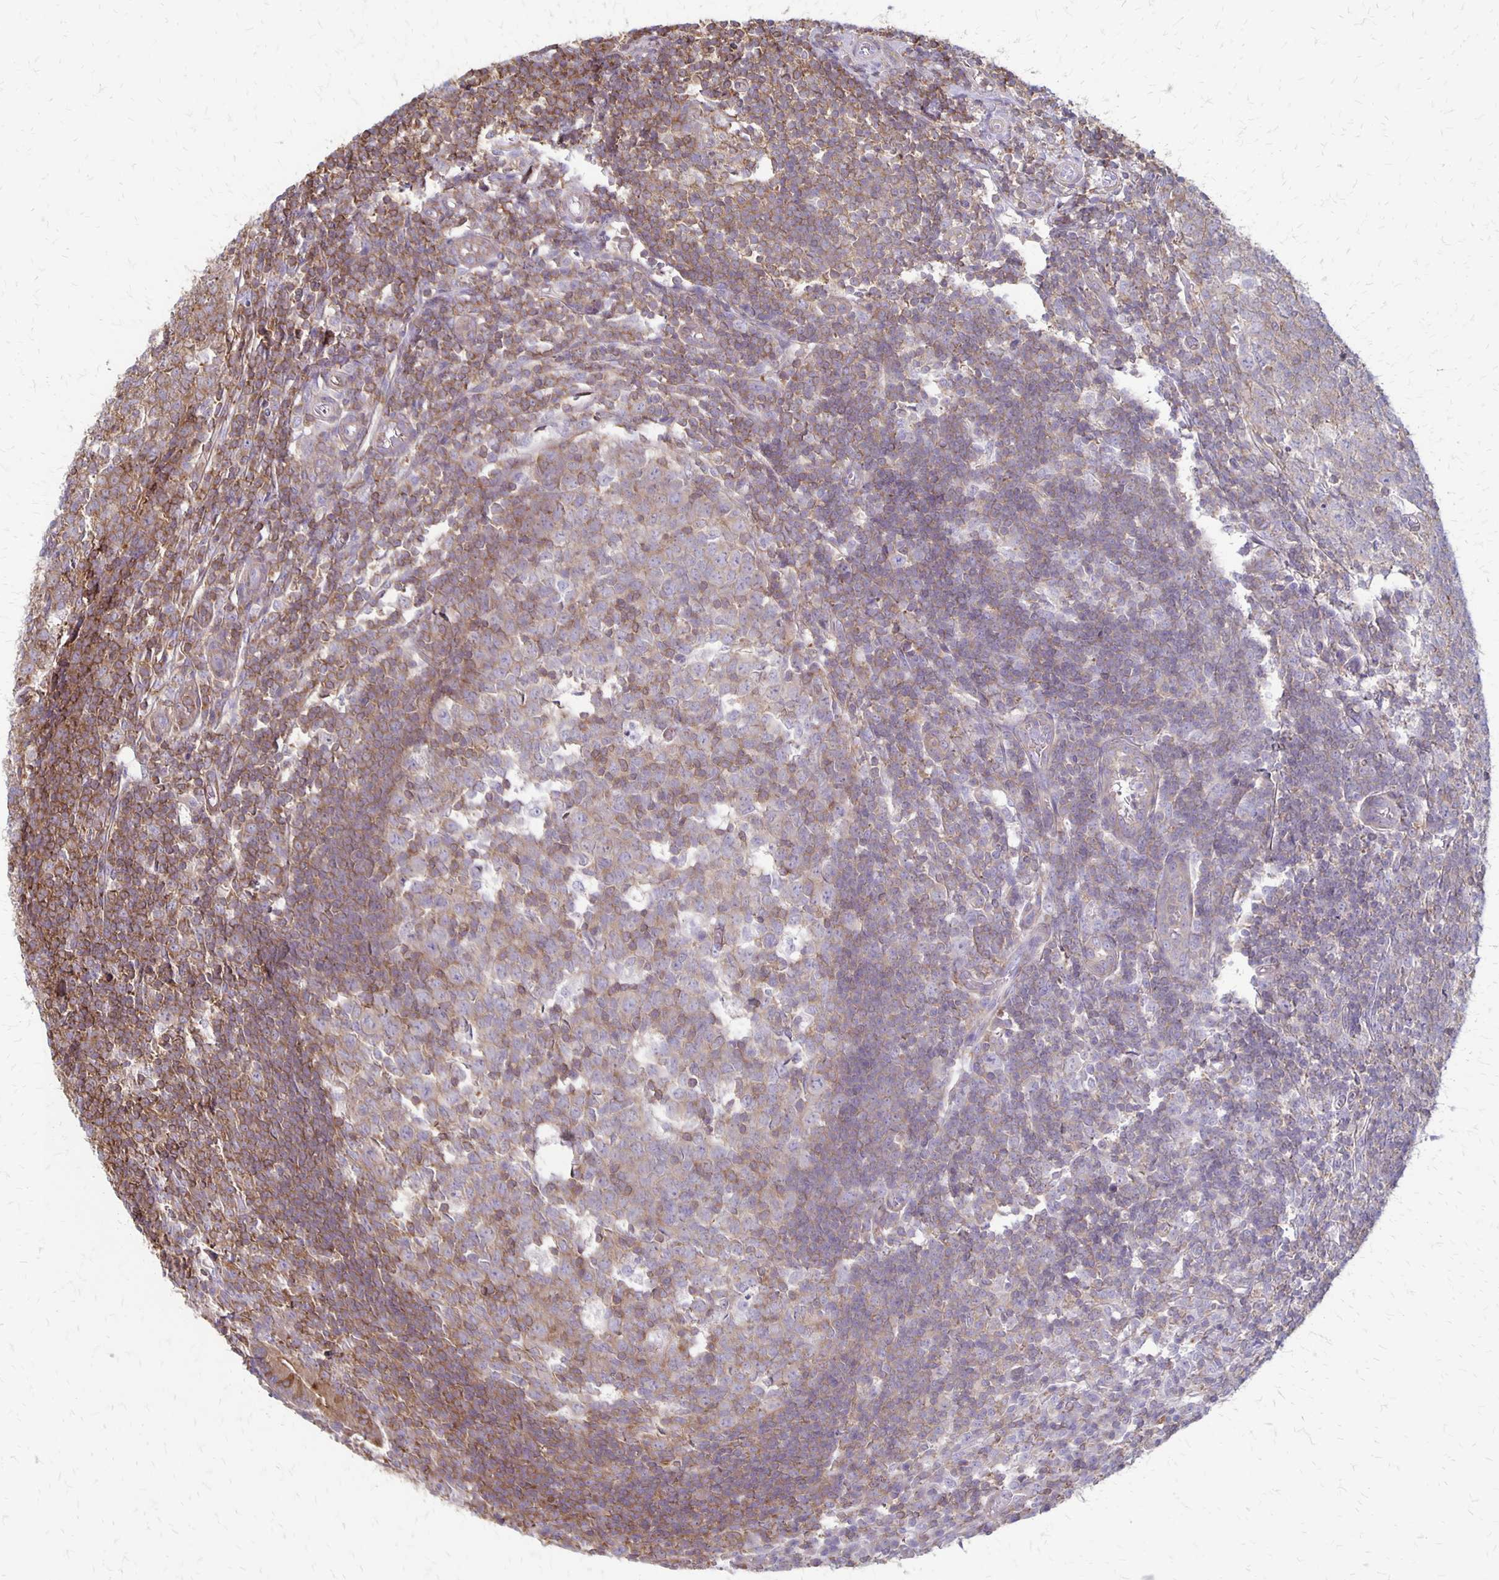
{"staining": {"intensity": "weak", "quantity": "25%-75%", "location": "cytoplasmic/membranous"}, "tissue": "appendix", "cell_type": "Glandular cells", "image_type": "normal", "snomed": [{"axis": "morphology", "description": "Normal tissue, NOS"}, {"axis": "topography", "description": "Appendix"}], "caption": "Protein expression analysis of benign human appendix reveals weak cytoplasmic/membranous expression in approximately 25%-75% of glandular cells. (Brightfield microscopy of DAB IHC at high magnification).", "gene": "SEPTIN5", "patient": {"sex": "male", "age": 18}}